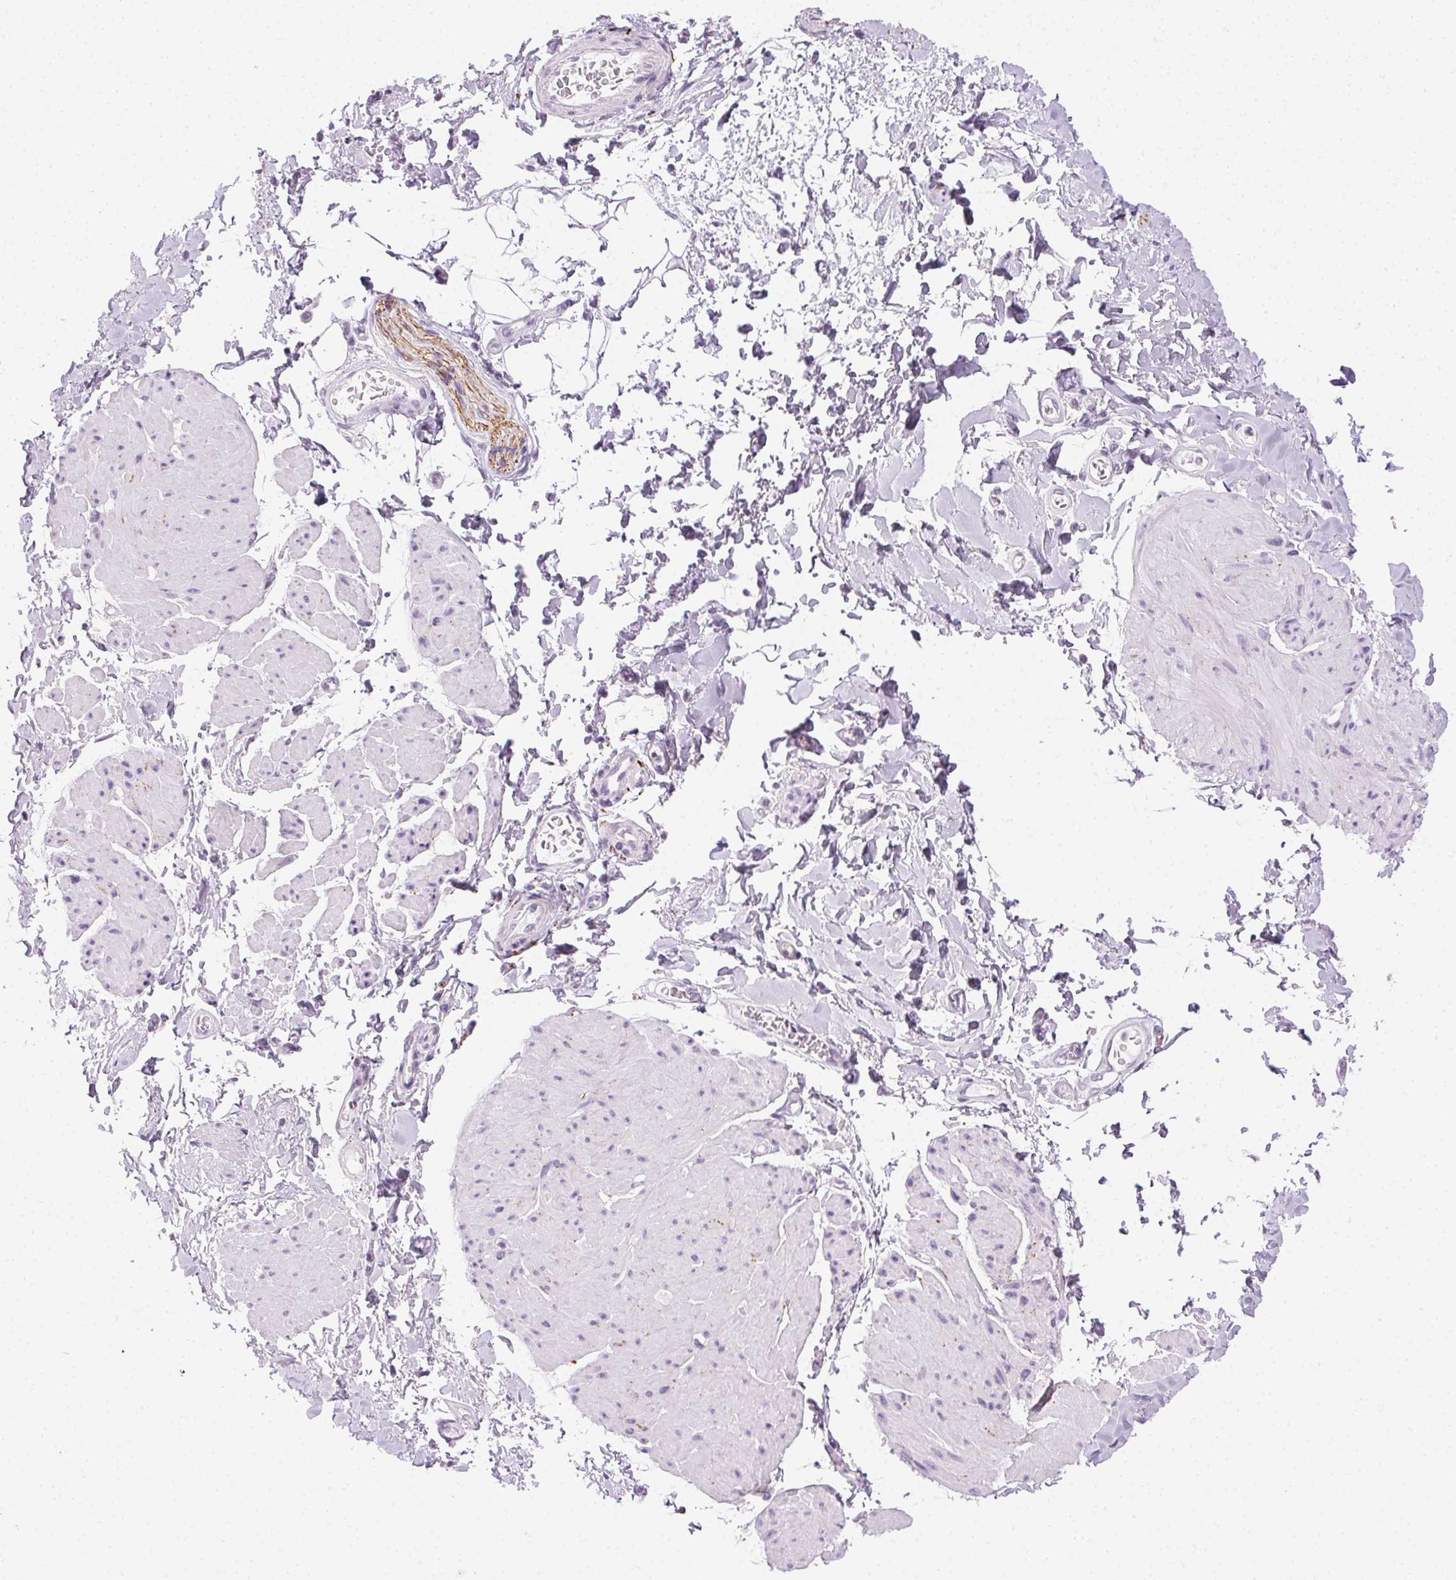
{"staining": {"intensity": "negative", "quantity": "none", "location": "none"}, "tissue": "adipose tissue", "cell_type": "Adipocytes", "image_type": "normal", "snomed": [{"axis": "morphology", "description": "Normal tissue, NOS"}, {"axis": "topography", "description": "Urinary bladder"}, {"axis": "topography", "description": "Peripheral nerve tissue"}], "caption": "This is an immunohistochemistry (IHC) histopathology image of normal human adipose tissue. There is no staining in adipocytes.", "gene": "CADPS", "patient": {"sex": "female", "age": 60}}